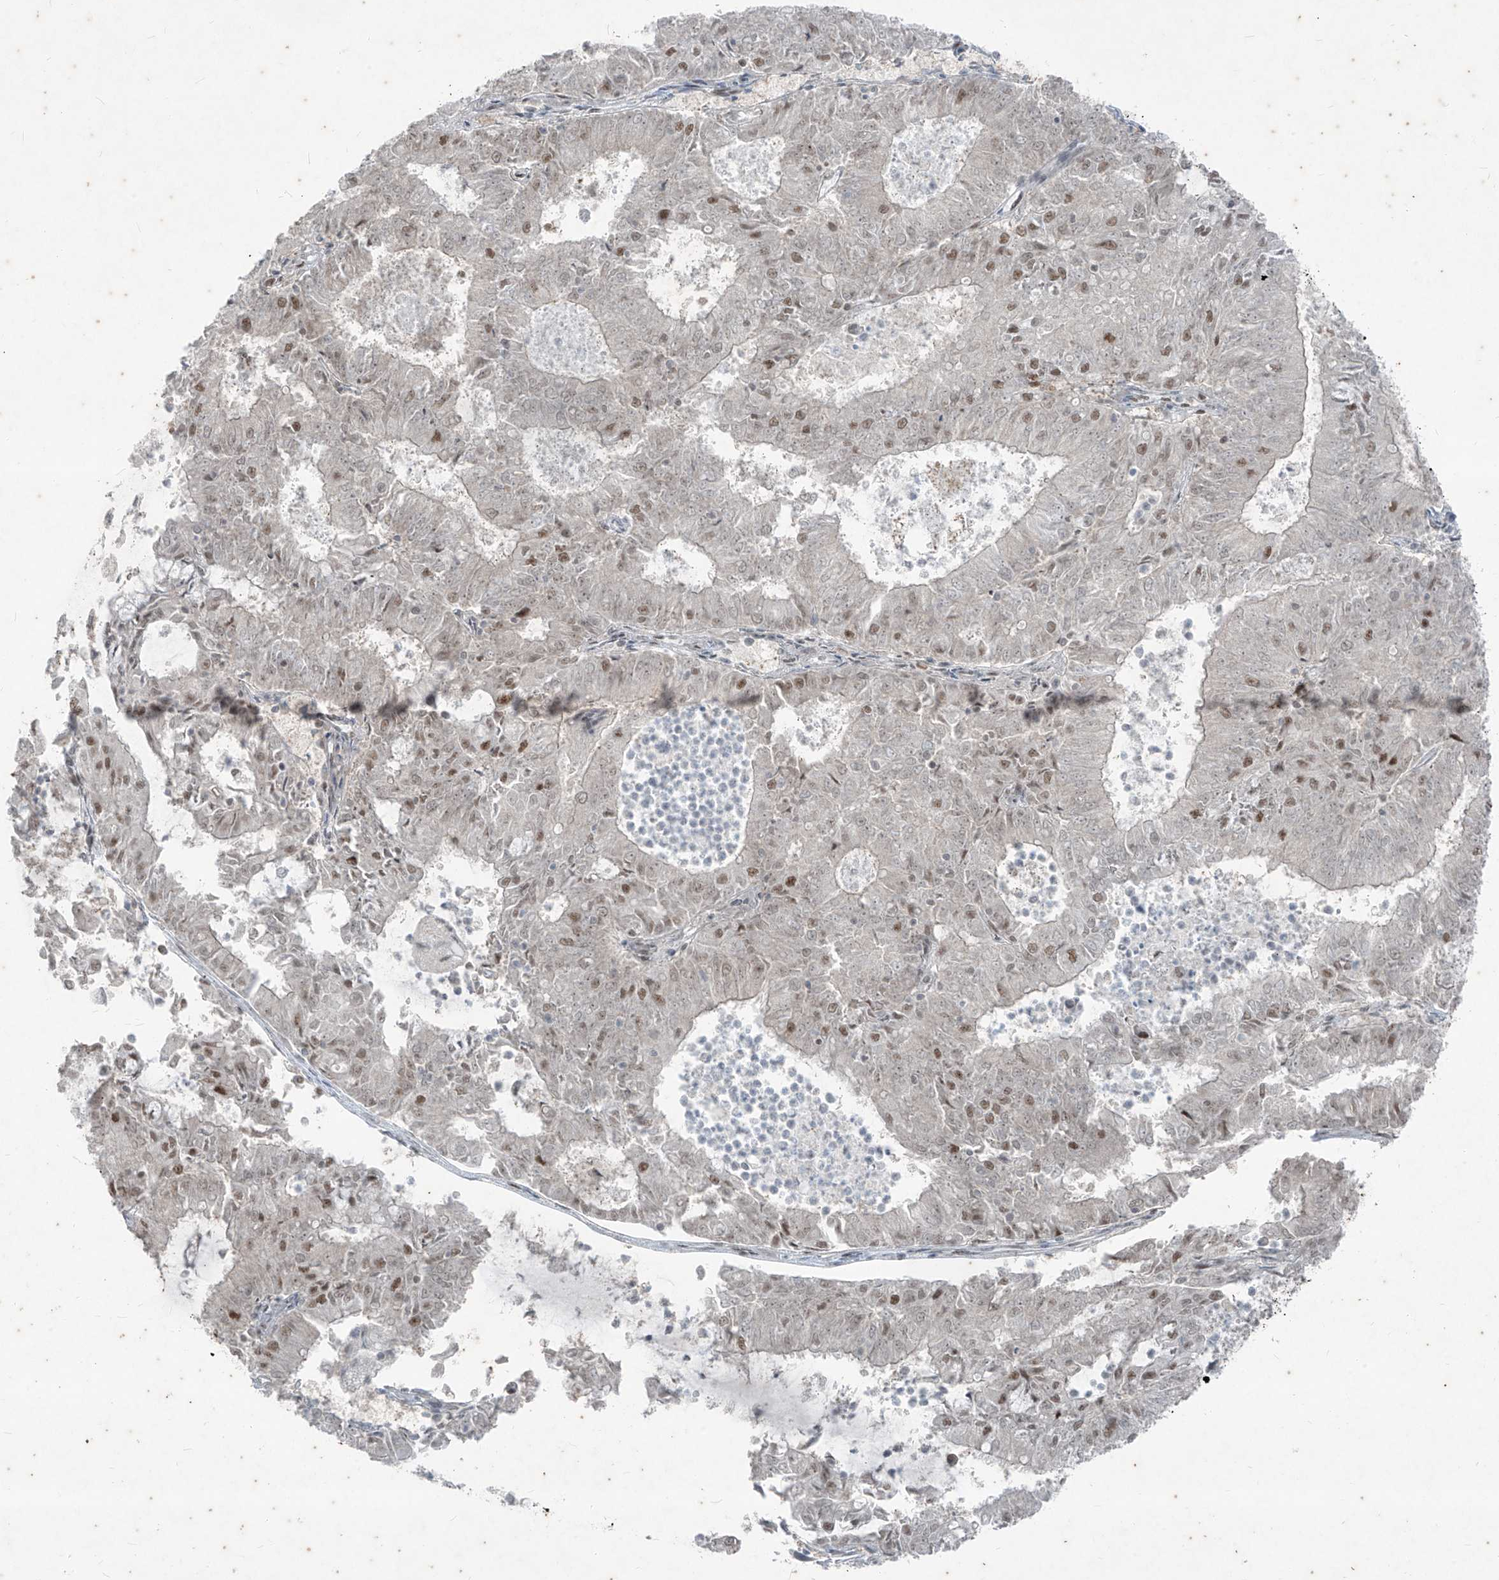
{"staining": {"intensity": "moderate", "quantity": "<25%", "location": "nuclear"}, "tissue": "endometrial cancer", "cell_type": "Tumor cells", "image_type": "cancer", "snomed": [{"axis": "morphology", "description": "Adenocarcinoma, NOS"}, {"axis": "topography", "description": "Endometrium"}], "caption": "The image exhibits staining of endometrial cancer (adenocarcinoma), revealing moderate nuclear protein positivity (brown color) within tumor cells. The protein is stained brown, and the nuclei are stained in blue (DAB (3,3'-diaminobenzidine) IHC with brightfield microscopy, high magnification).", "gene": "ZNF354B", "patient": {"sex": "female", "age": 57}}